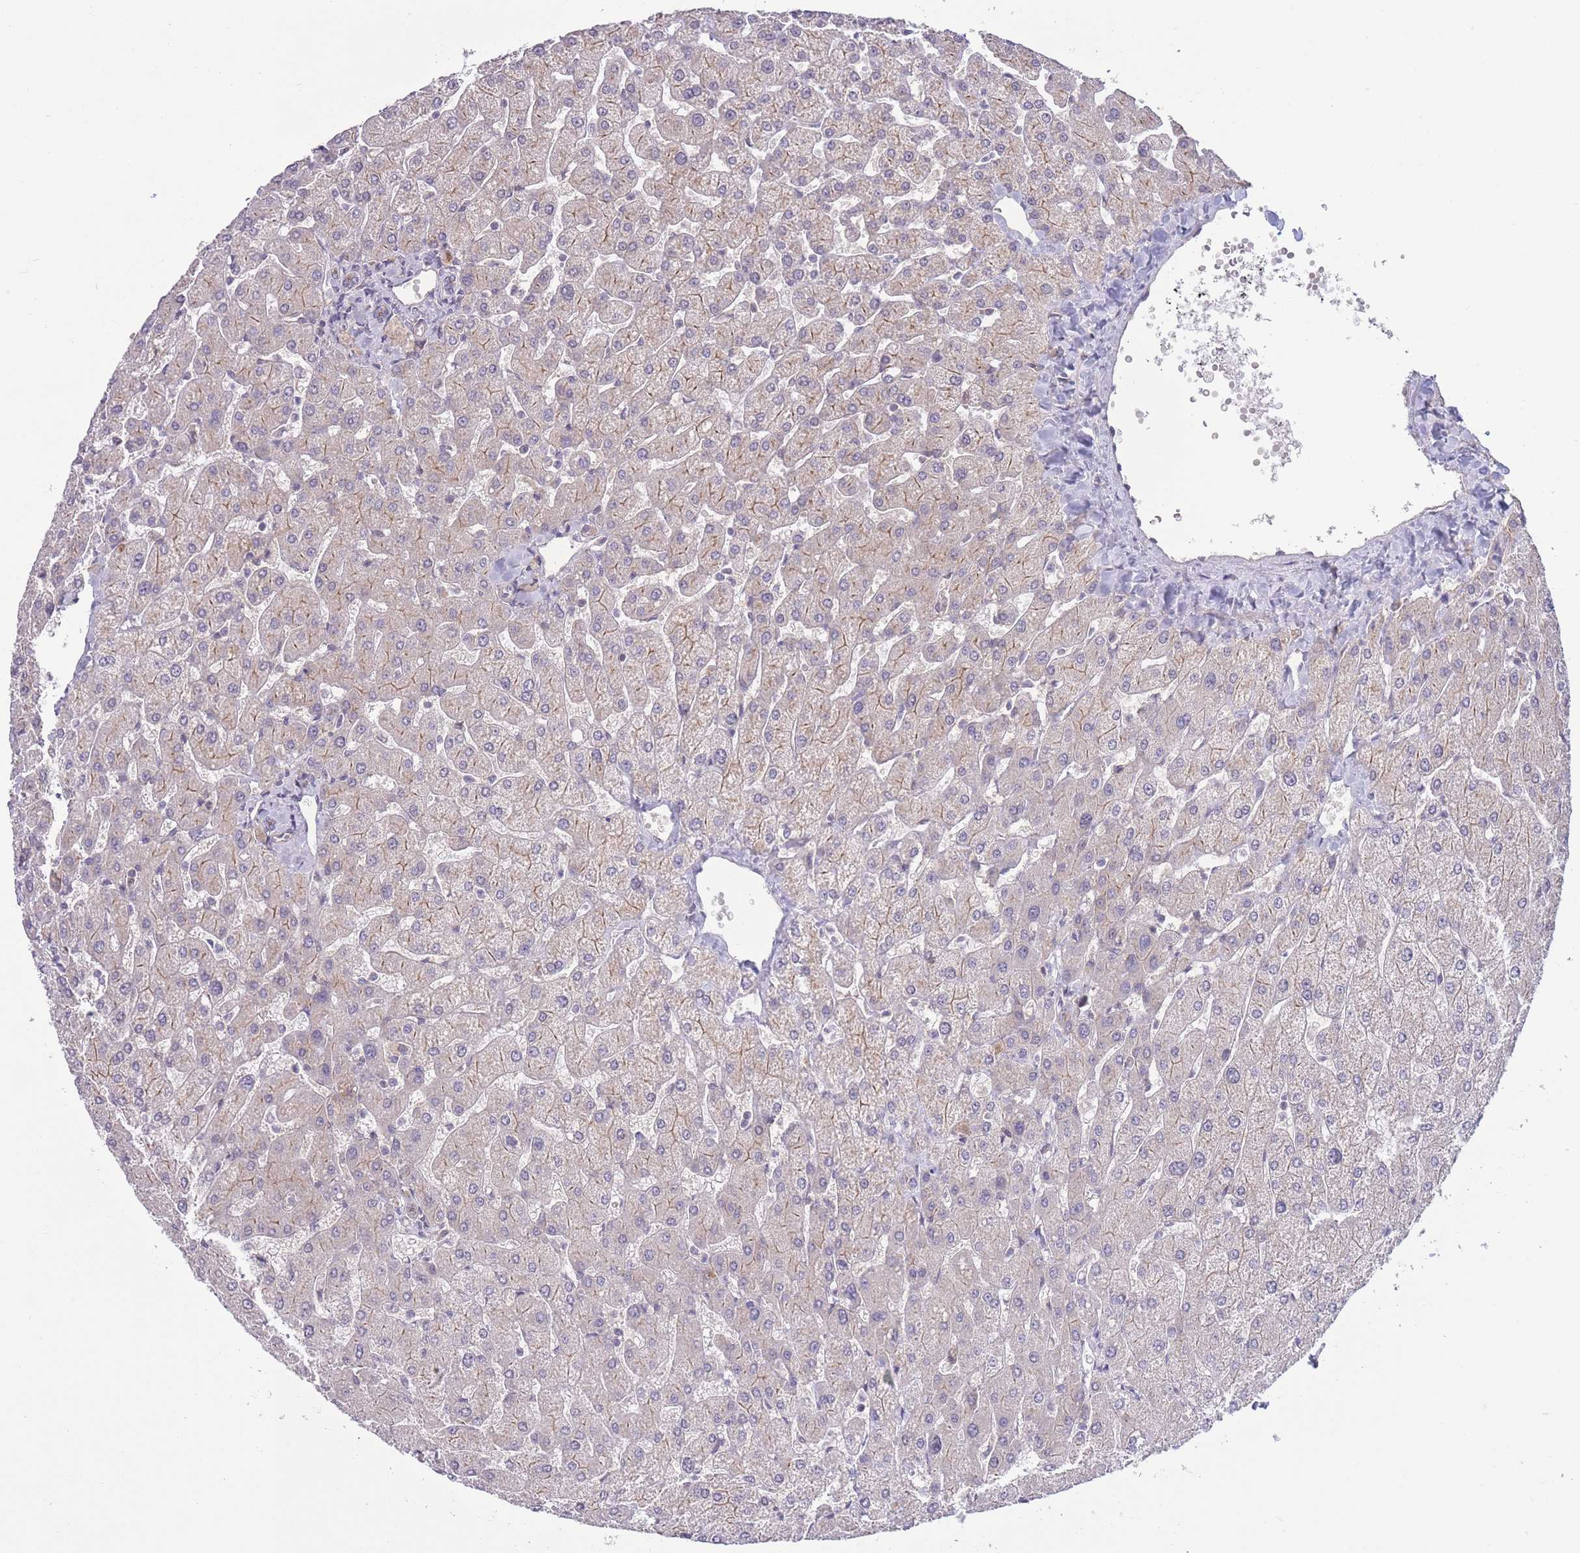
{"staining": {"intensity": "negative", "quantity": "none", "location": "none"}, "tissue": "liver", "cell_type": "Cholangiocytes", "image_type": "normal", "snomed": [{"axis": "morphology", "description": "Normal tissue, NOS"}, {"axis": "topography", "description": "Liver"}], "caption": "This is an immunohistochemistry image of normal liver. There is no staining in cholangiocytes.", "gene": "RIC8A", "patient": {"sex": "male", "age": 55}}